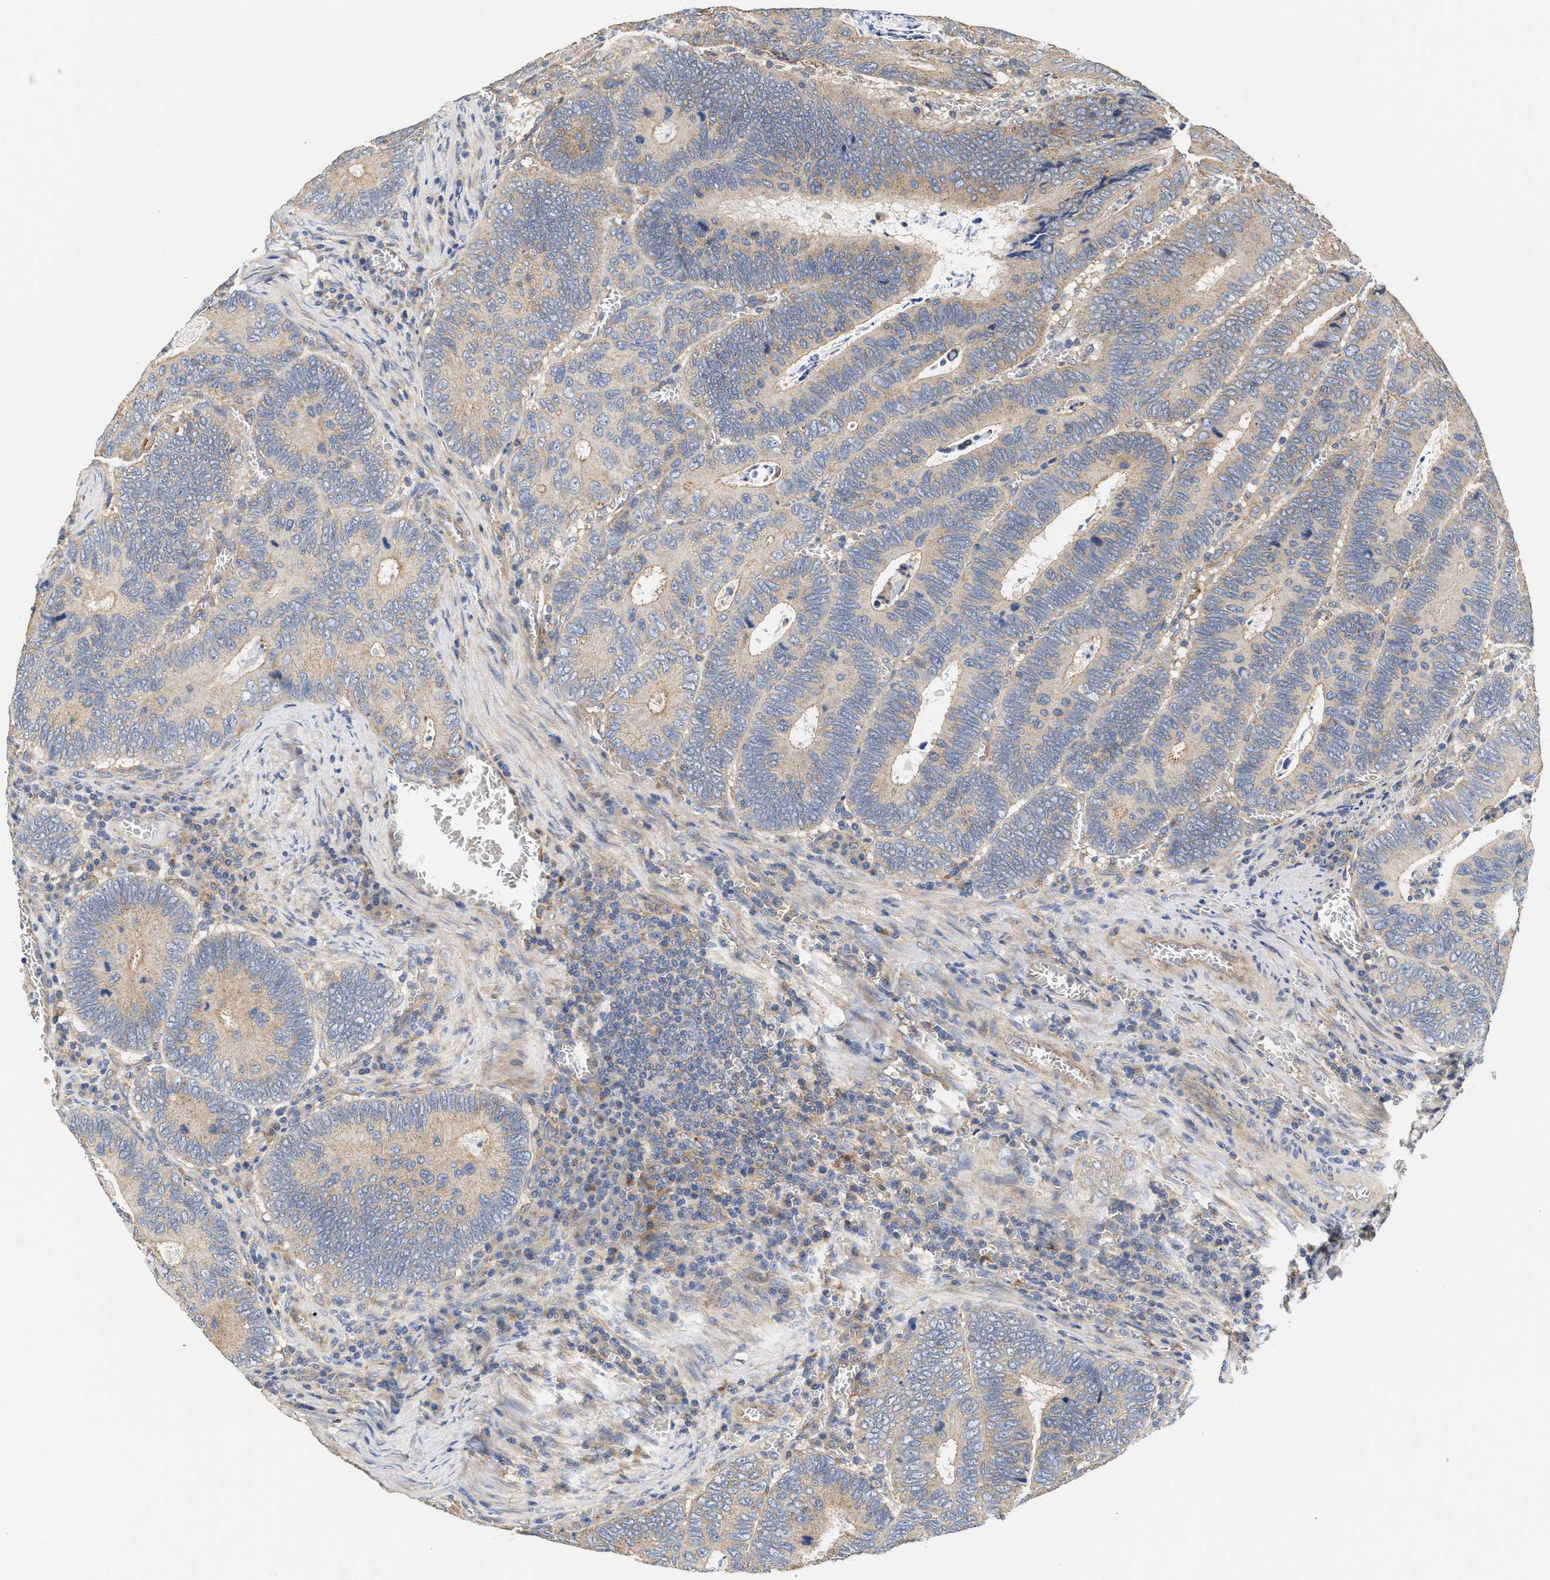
{"staining": {"intensity": "weak", "quantity": ">75%", "location": "cytoplasmic/membranous"}, "tissue": "colorectal cancer", "cell_type": "Tumor cells", "image_type": "cancer", "snomed": [{"axis": "morphology", "description": "Inflammation, NOS"}, {"axis": "morphology", "description": "Adenocarcinoma, NOS"}, {"axis": "topography", "description": "Colon"}], "caption": "Human colorectal cancer (adenocarcinoma) stained with a brown dye reveals weak cytoplasmic/membranous positive positivity in approximately >75% of tumor cells.", "gene": "KLB", "patient": {"sex": "male", "age": 72}}